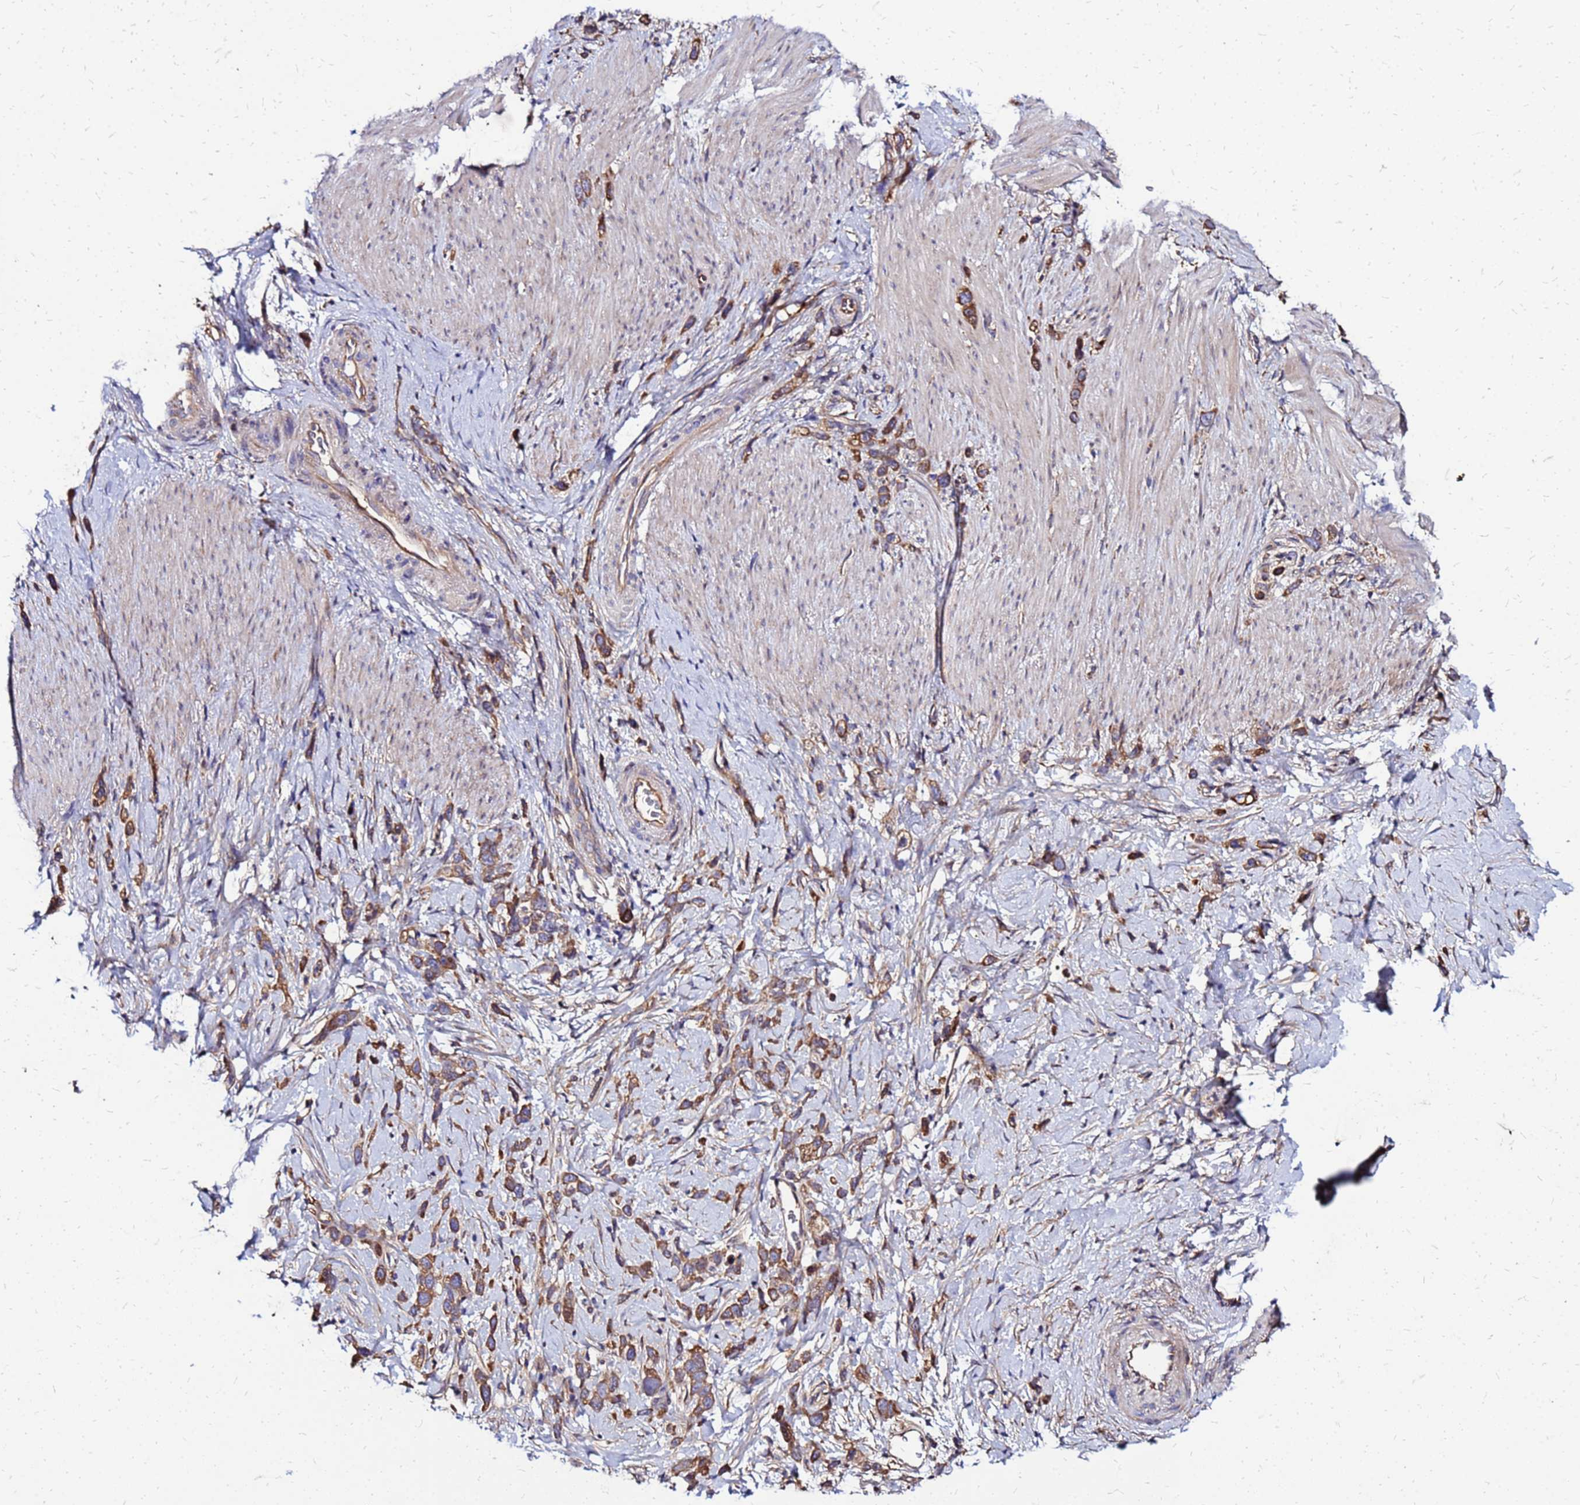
{"staining": {"intensity": "moderate", "quantity": ">75%", "location": "cytoplasmic/membranous"}, "tissue": "stomach cancer", "cell_type": "Tumor cells", "image_type": "cancer", "snomed": [{"axis": "morphology", "description": "Adenocarcinoma, NOS"}, {"axis": "topography", "description": "Stomach"}], "caption": "Immunohistochemistry histopathology image of stomach cancer stained for a protein (brown), which exhibits medium levels of moderate cytoplasmic/membranous staining in about >75% of tumor cells.", "gene": "VMO1", "patient": {"sex": "female", "age": 65}}